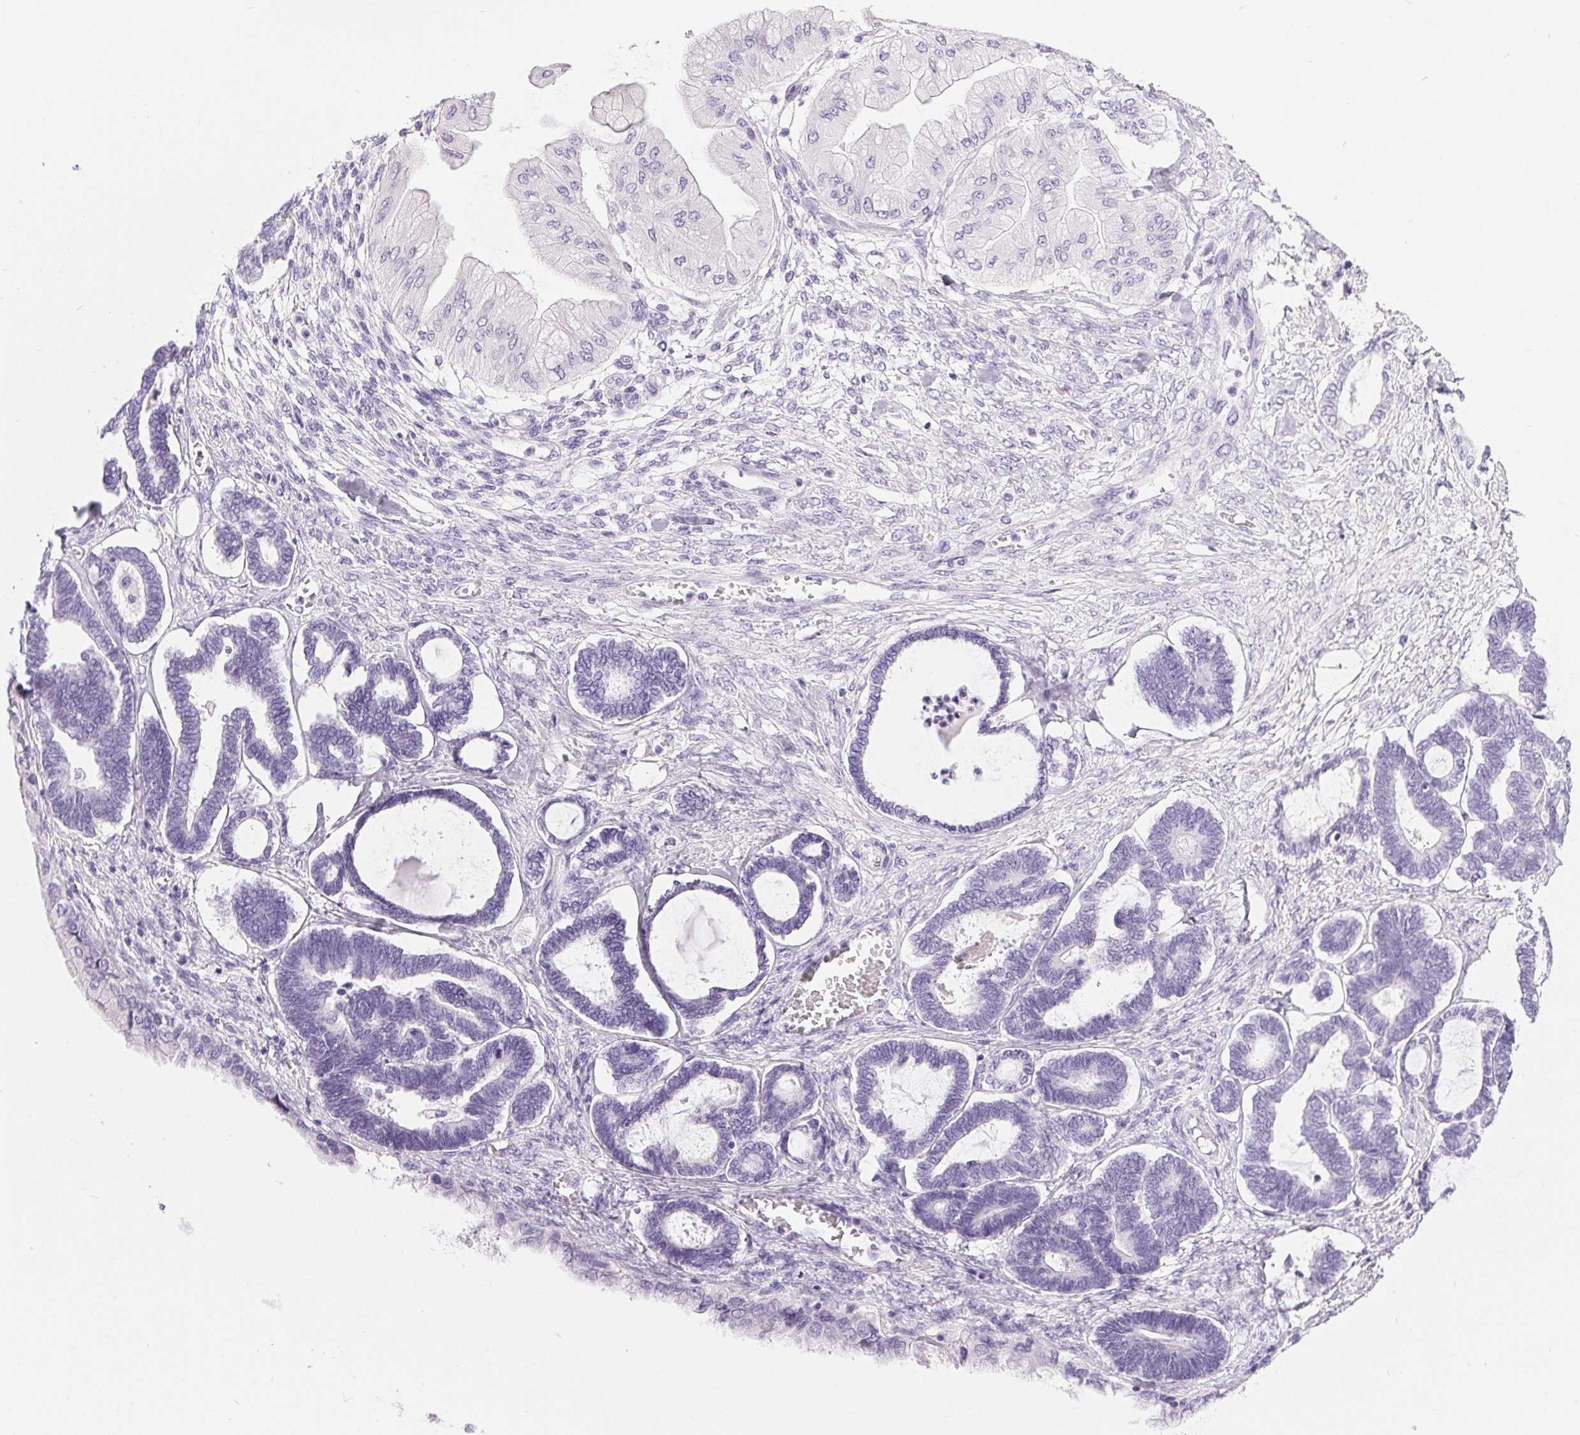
{"staining": {"intensity": "negative", "quantity": "none", "location": "none"}, "tissue": "ovarian cancer", "cell_type": "Tumor cells", "image_type": "cancer", "snomed": [{"axis": "morphology", "description": "Carcinoma, endometroid"}, {"axis": "topography", "description": "Ovary"}], "caption": "Tumor cells are negative for brown protein staining in ovarian cancer.", "gene": "XDH", "patient": {"sex": "female", "age": 70}}